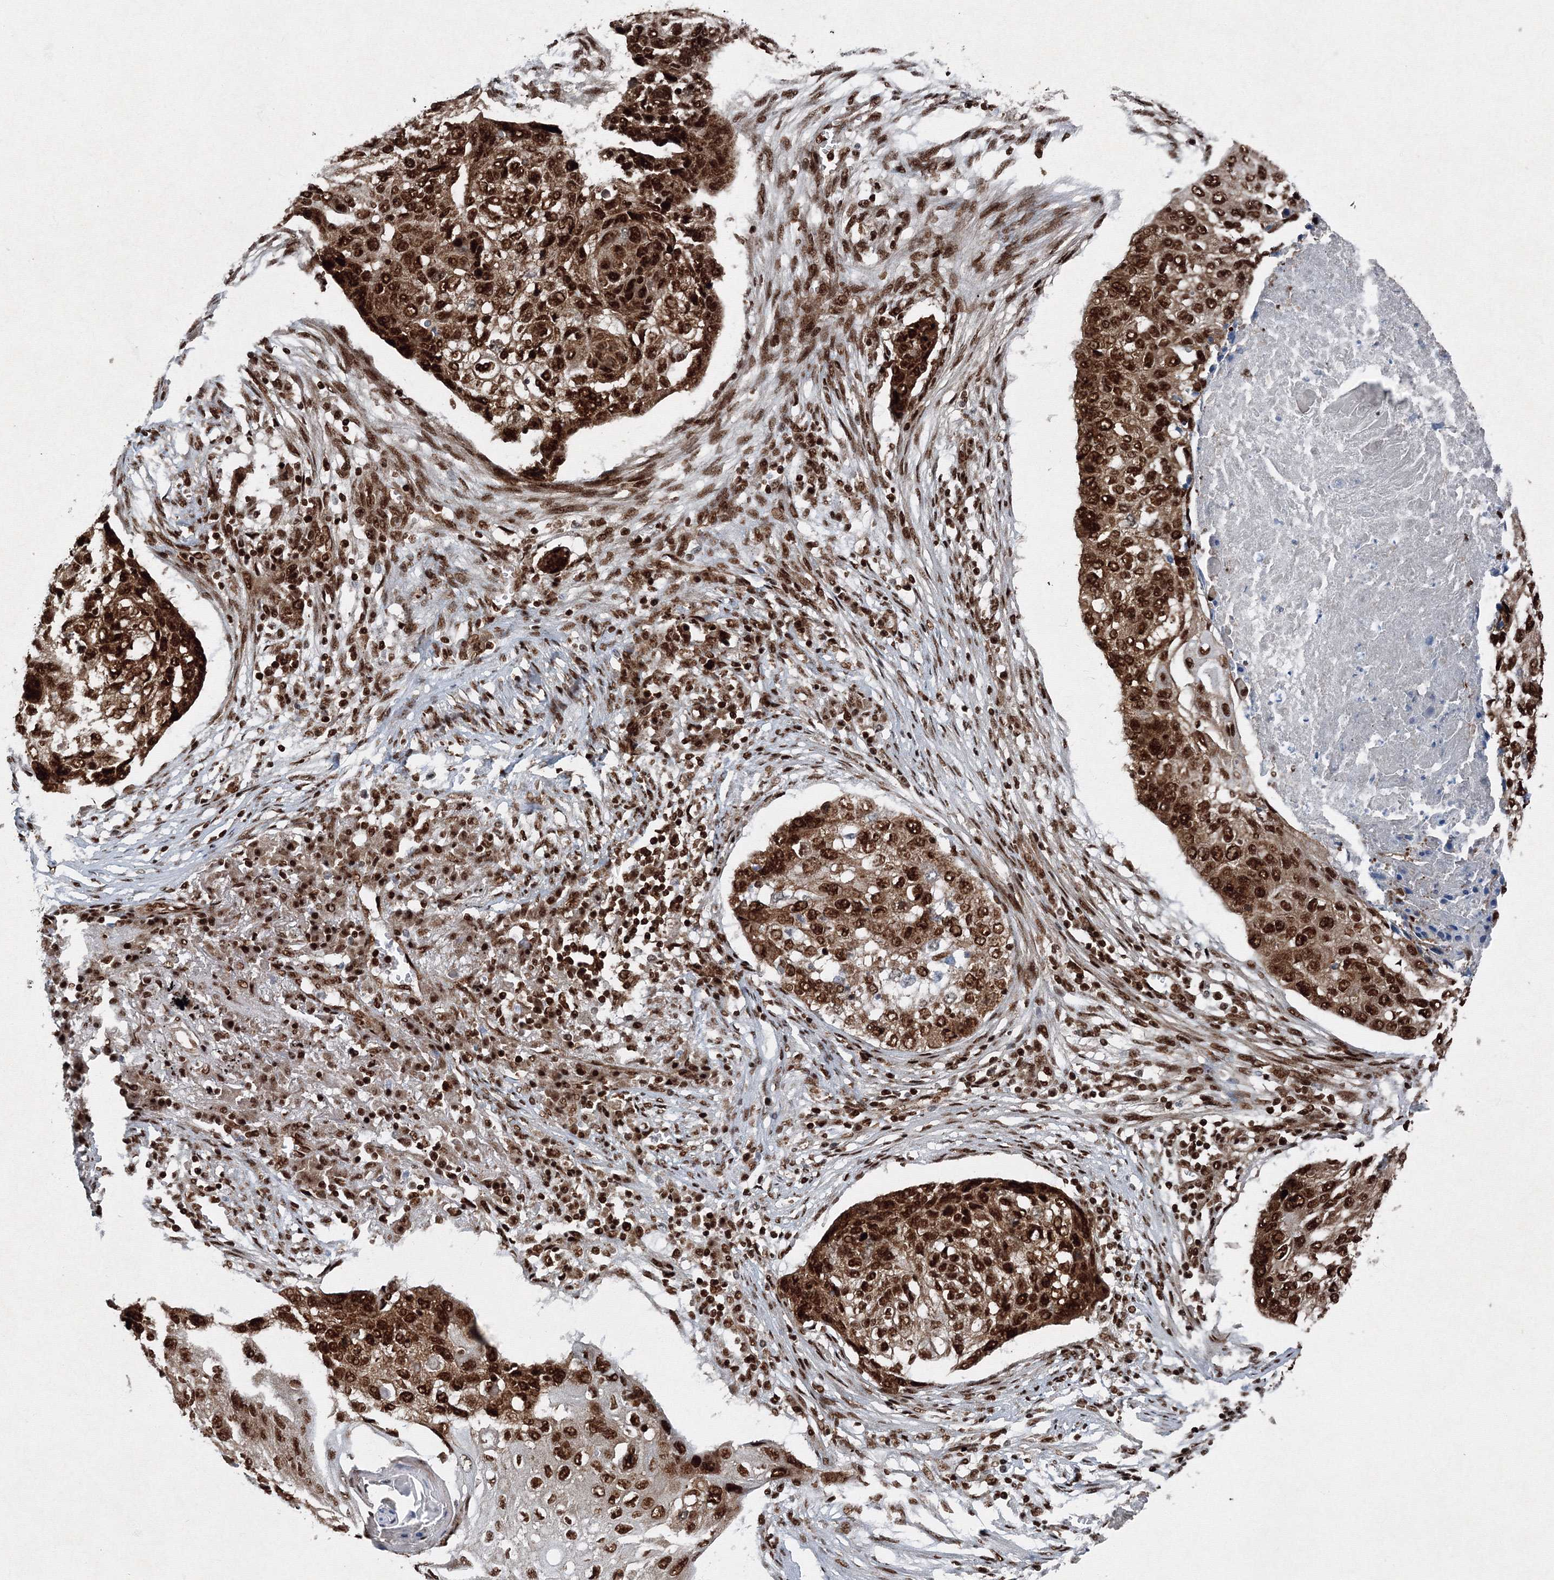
{"staining": {"intensity": "strong", "quantity": ">75%", "location": "cytoplasmic/membranous,nuclear"}, "tissue": "lung cancer", "cell_type": "Tumor cells", "image_type": "cancer", "snomed": [{"axis": "morphology", "description": "Squamous cell carcinoma, NOS"}, {"axis": "topography", "description": "Lung"}], "caption": "IHC of lung squamous cell carcinoma exhibits high levels of strong cytoplasmic/membranous and nuclear staining in about >75% of tumor cells.", "gene": "SNRPC", "patient": {"sex": "female", "age": 63}}